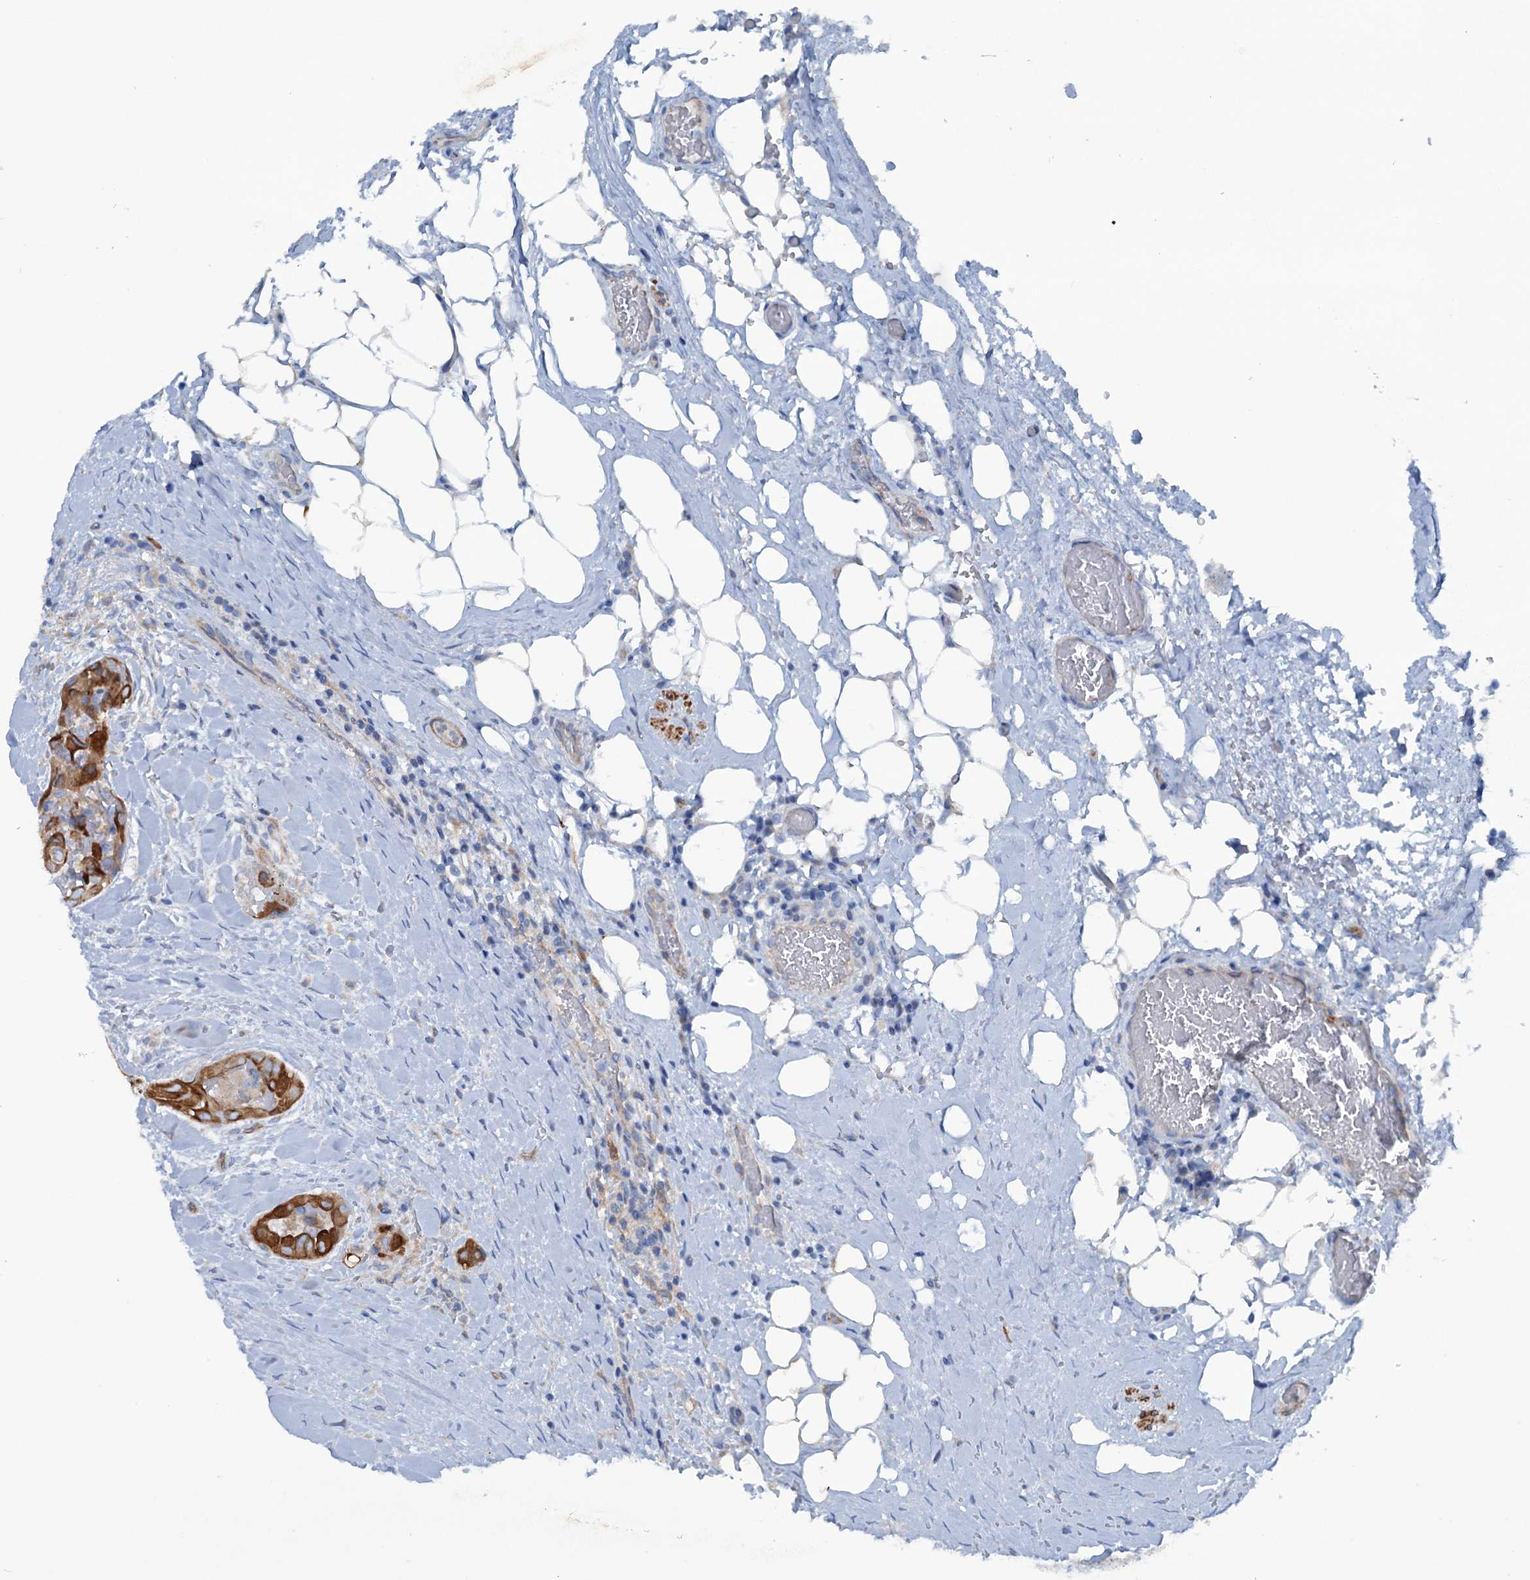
{"staining": {"intensity": "strong", "quantity": "<25%", "location": "cytoplasmic/membranous"}, "tissue": "thyroid cancer", "cell_type": "Tumor cells", "image_type": "cancer", "snomed": [{"axis": "morphology", "description": "Papillary adenocarcinoma, NOS"}, {"axis": "topography", "description": "Thyroid gland"}], "caption": "Immunohistochemical staining of thyroid papillary adenocarcinoma reveals medium levels of strong cytoplasmic/membranous staining in approximately <25% of tumor cells. (DAB (3,3'-diaminobenzidine) = brown stain, brightfield microscopy at high magnification).", "gene": "CALCOCO1", "patient": {"sex": "female", "age": 59}}